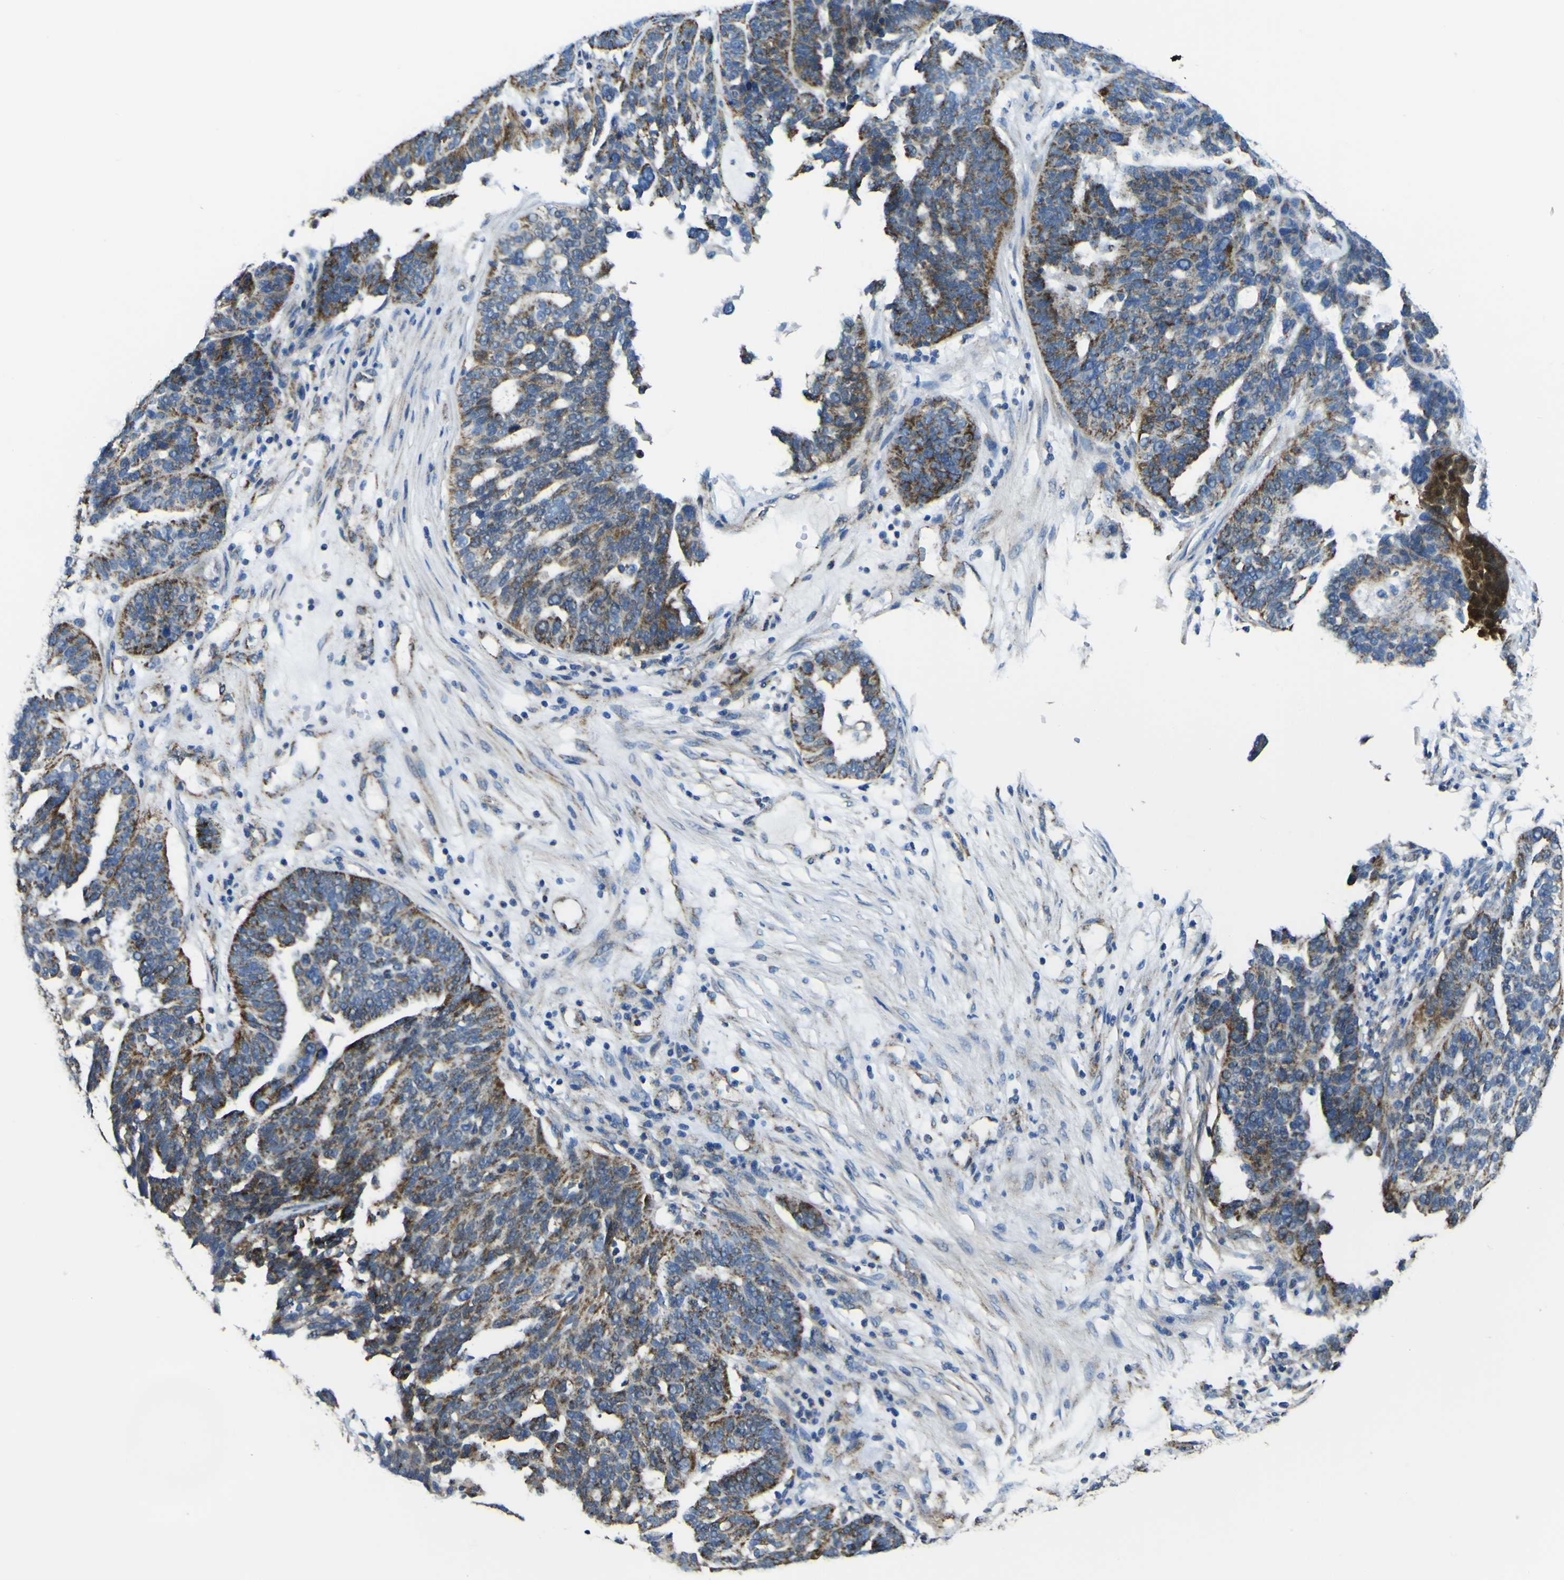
{"staining": {"intensity": "moderate", "quantity": ">75%", "location": "cytoplasmic/membranous"}, "tissue": "ovarian cancer", "cell_type": "Tumor cells", "image_type": "cancer", "snomed": [{"axis": "morphology", "description": "Cystadenocarcinoma, serous, NOS"}, {"axis": "topography", "description": "Ovary"}], "caption": "Protein analysis of ovarian serous cystadenocarcinoma tissue shows moderate cytoplasmic/membranous positivity in about >75% of tumor cells.", "gene": "ALDH18A1", "patient": {"sex": "female", "age": 59}}